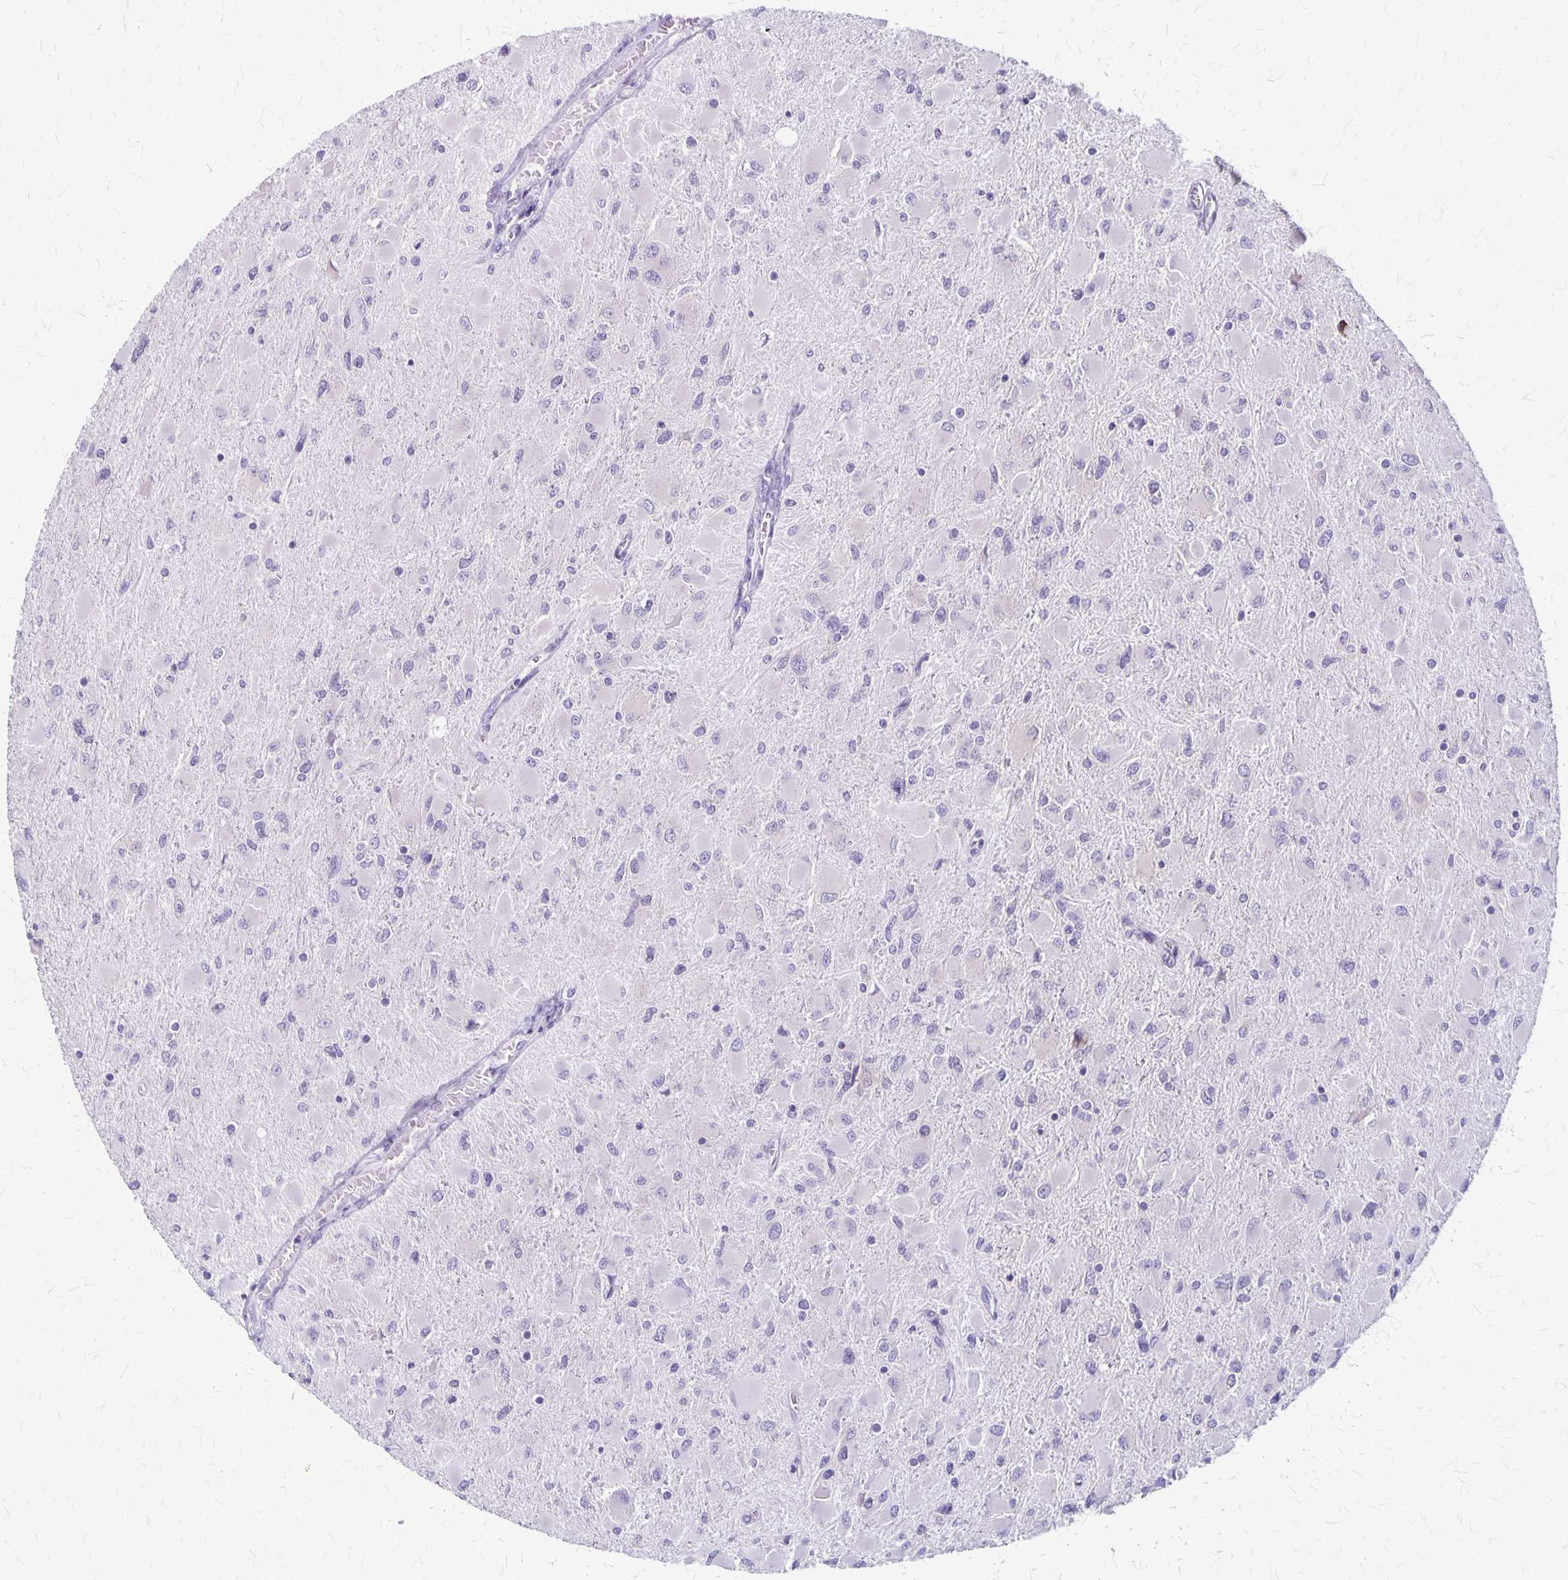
{"staining": {"intensity": "negative", "quantity": "none", "location": "none"}, "tissue": "glioma", "cell_type": "Tumor cells", "image_type": "cancer", "snomed": [{"axis": "morphology", "description": "Glioma, malignant, High grade"}, {"axis": "topography", "description": "Cerebral cortex"}], "caption": "A histopathology image of glioma stained for a protein demonstrates no brown staining in tumor cells. Nuclei are stained in blue.", "gene": "PLXNB3", "patient": {"sex": "female", "age": 36}}